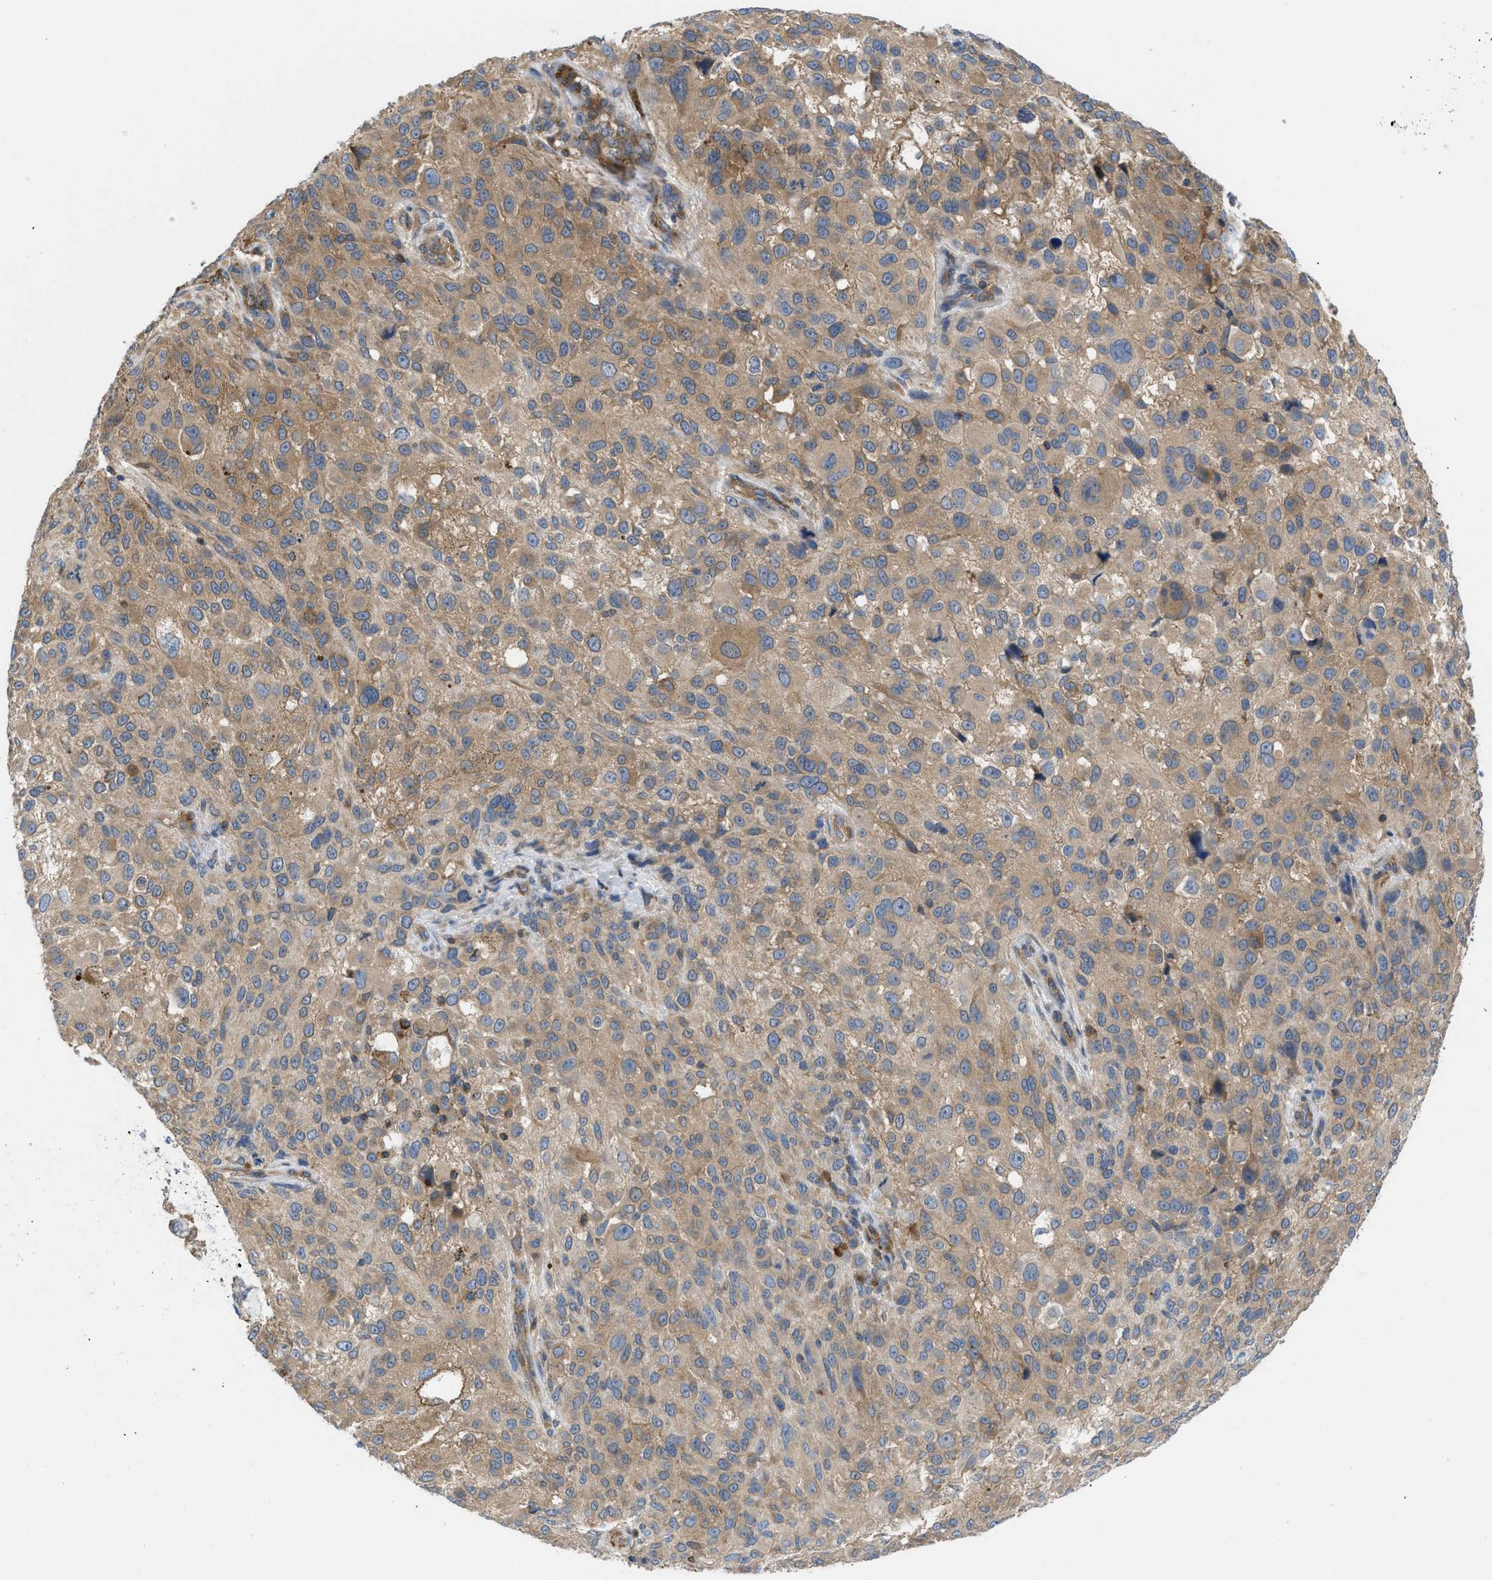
{"staining": {"intensity": "moderate", "quantity": ">75%", "location": "cytoplasmic/membranous"}, "tissue": "melanoma", "cell_type": "Tumor cells", "image_type": "cancer", "snomed": [{"axis": "morphology", "description": "Necrosis, NOS"}, {"axis": "morphology", "description": "Malignant melanoma, NOS"}, {"axis": "topography", "description": "Skin"}], "caption": "This micrograph reveals immunohistochemistry (IHC) staining of melanoma, with medium moderate cytoplasmic/membranous expression in approximately >75% of tumor cells.", "gene": "CHKB", "patient": {"sex": "female", "age": 87}}